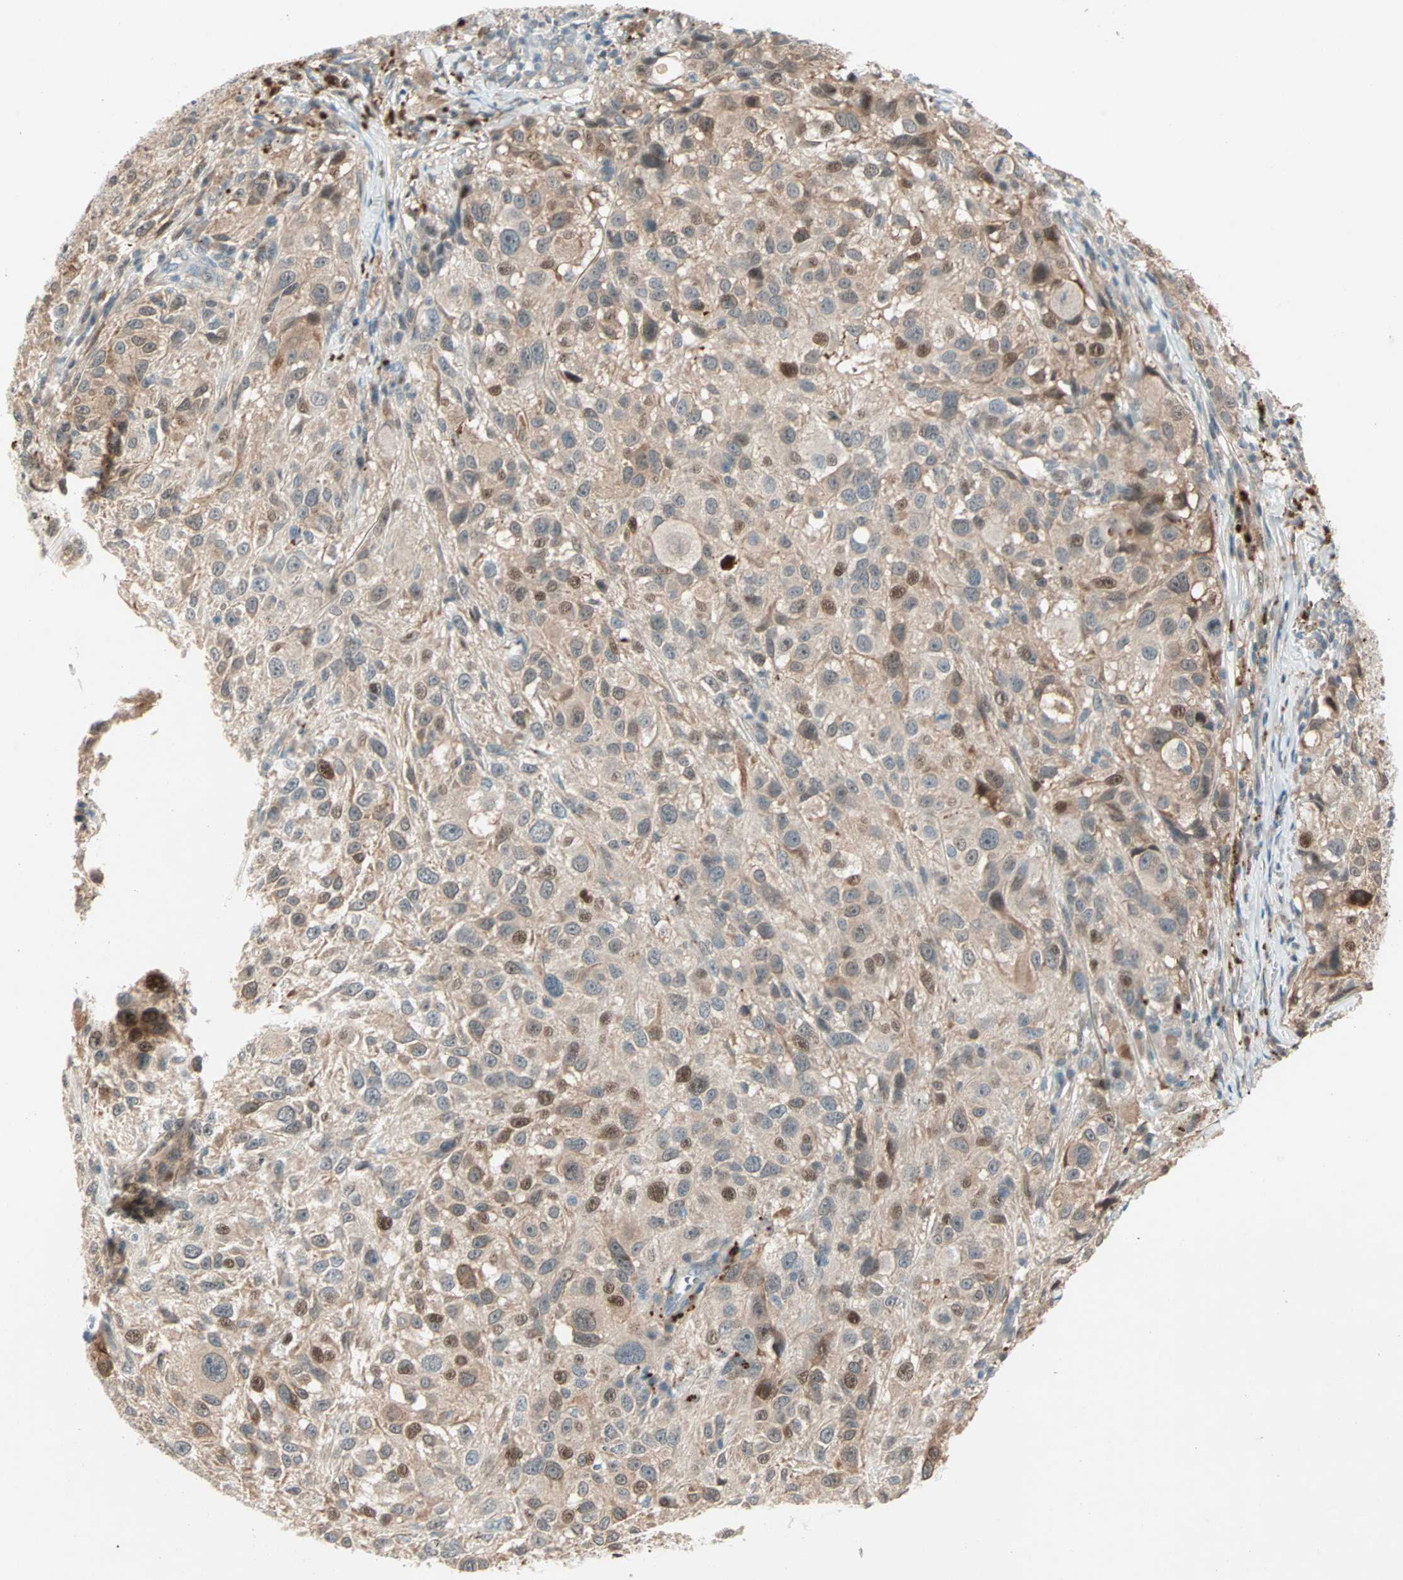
{"staining": {"intensity": "moderate", "quantity": ">75%", "location": "cytoplasmic/membranous,nuclear"}, "tissue": "melanoma", "cell_type": "Tumor cells", "image_type": "cancer", "snomed": [{"axis": "morphology", "description": "Necrosis, NOS"}, {"axis": "morphology", "description": "Malignant melanoma, NOS"}, {"axis": "topography", "description": "Skin"}], "caption": "High-magnification brightfield microscopy of melanoma stained with DAB (3,3'-diaminobenzidine) (brown) and counterstained with hematoxylin (blue). tumor cells exhibit moderate cytoplasmic/membranous and nuclear expression is appreciated in approximately>75% of cells. Nuclei are stained in blue.", "gene": "RTL6", "patient": {"sex": "female", "age": 87}}